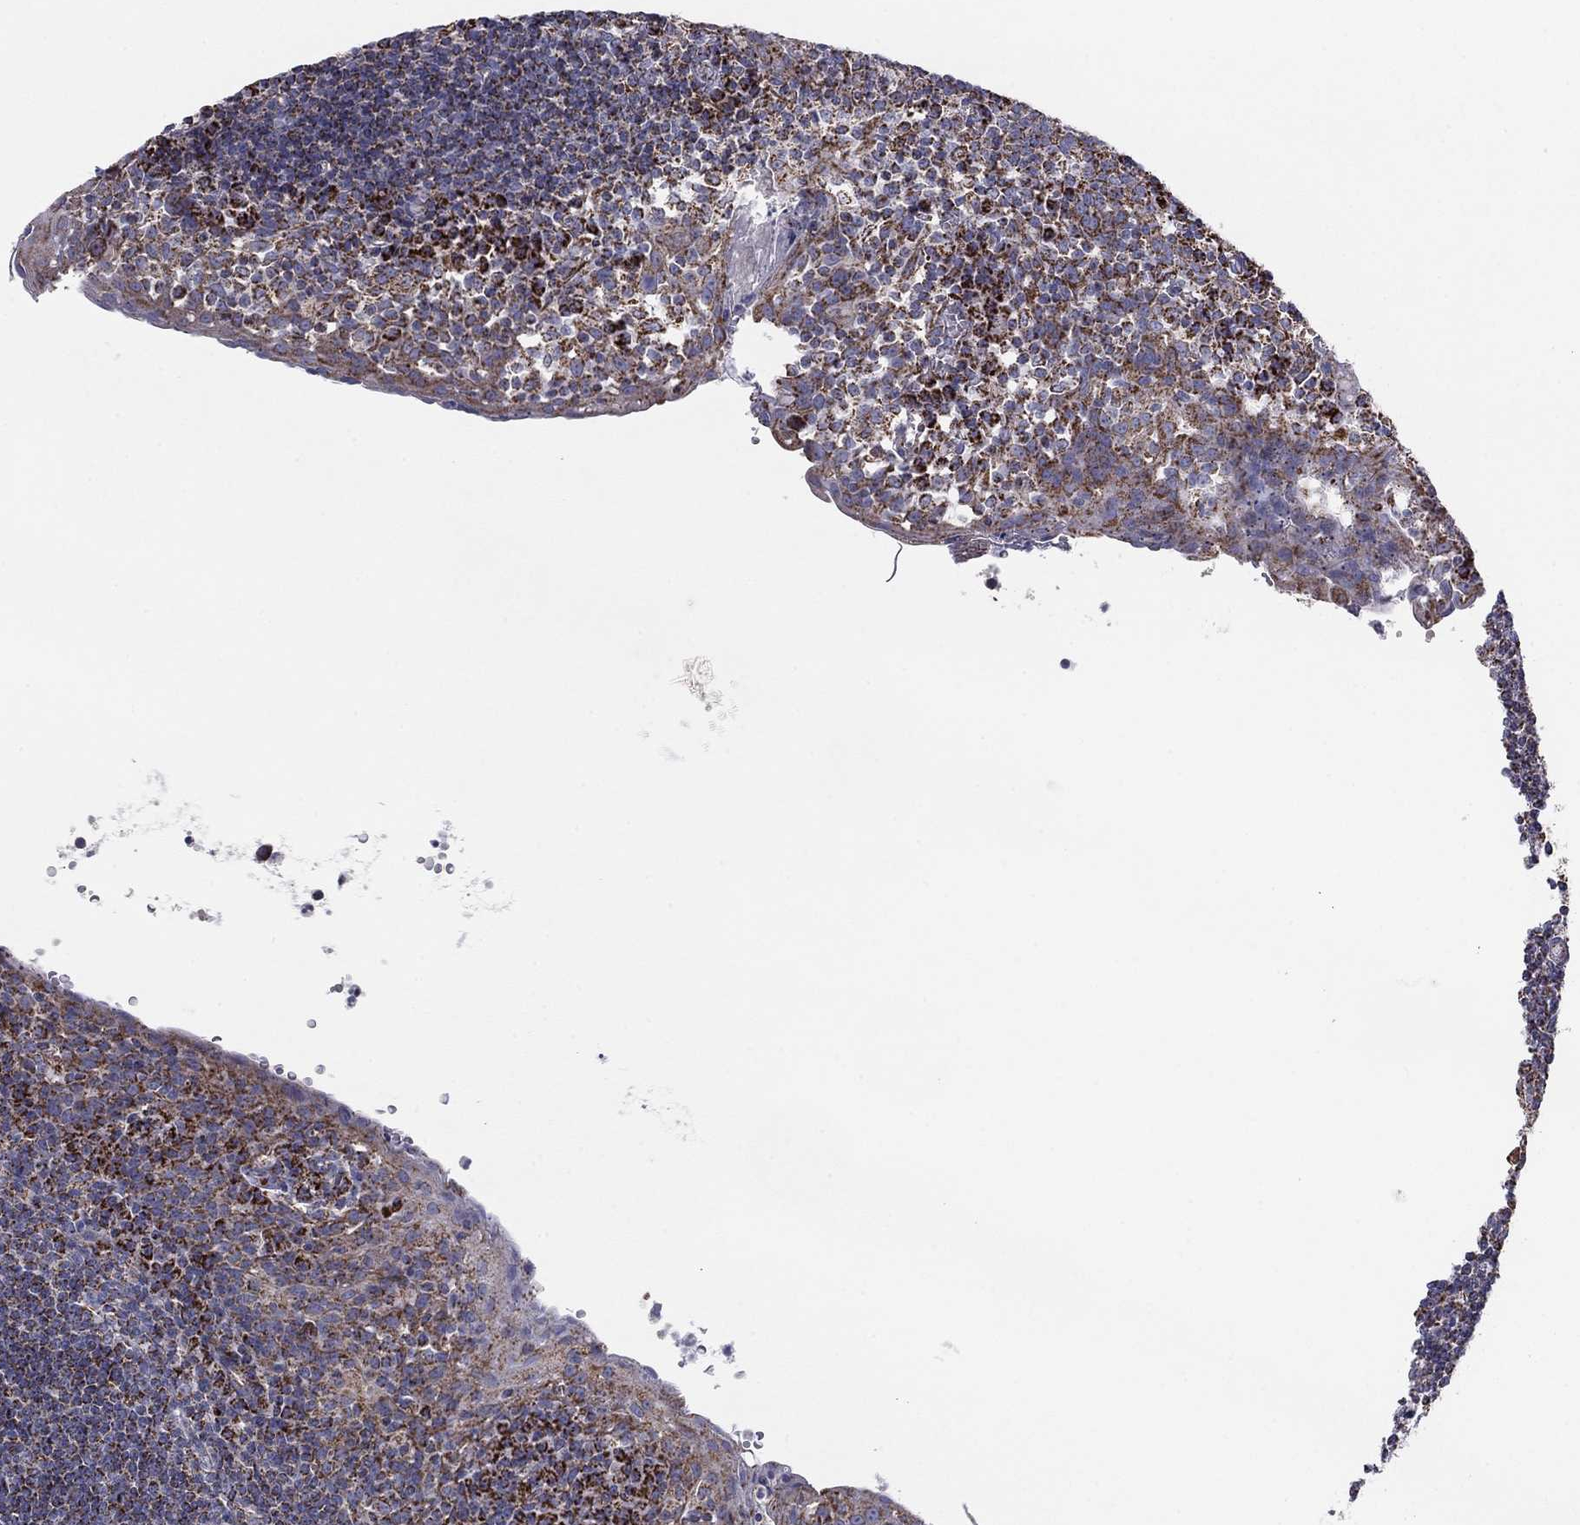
{"staining": {"intensity": "strong", "quantity": "<25%", "location": "cytoplasmic/membranous"}, "tissue": "tonsil", "cell_type": "Germinal center cells", "image_type": "normal", "snomed": [{"axis": "morphology", "description": "Normal tissue, NOS"}, {"axis": "topography", "description": "Tonsil"}], "caption": "Germinal center cells reveal strong cytoplasmic/membranous staining in approximately <25% of cells in normal tonsil. Ihc stains the protein of interest in brown and the nuclei are stained blue.", "gene": "NDUFV1", "patient": {"sex": "female", "age": 13}}